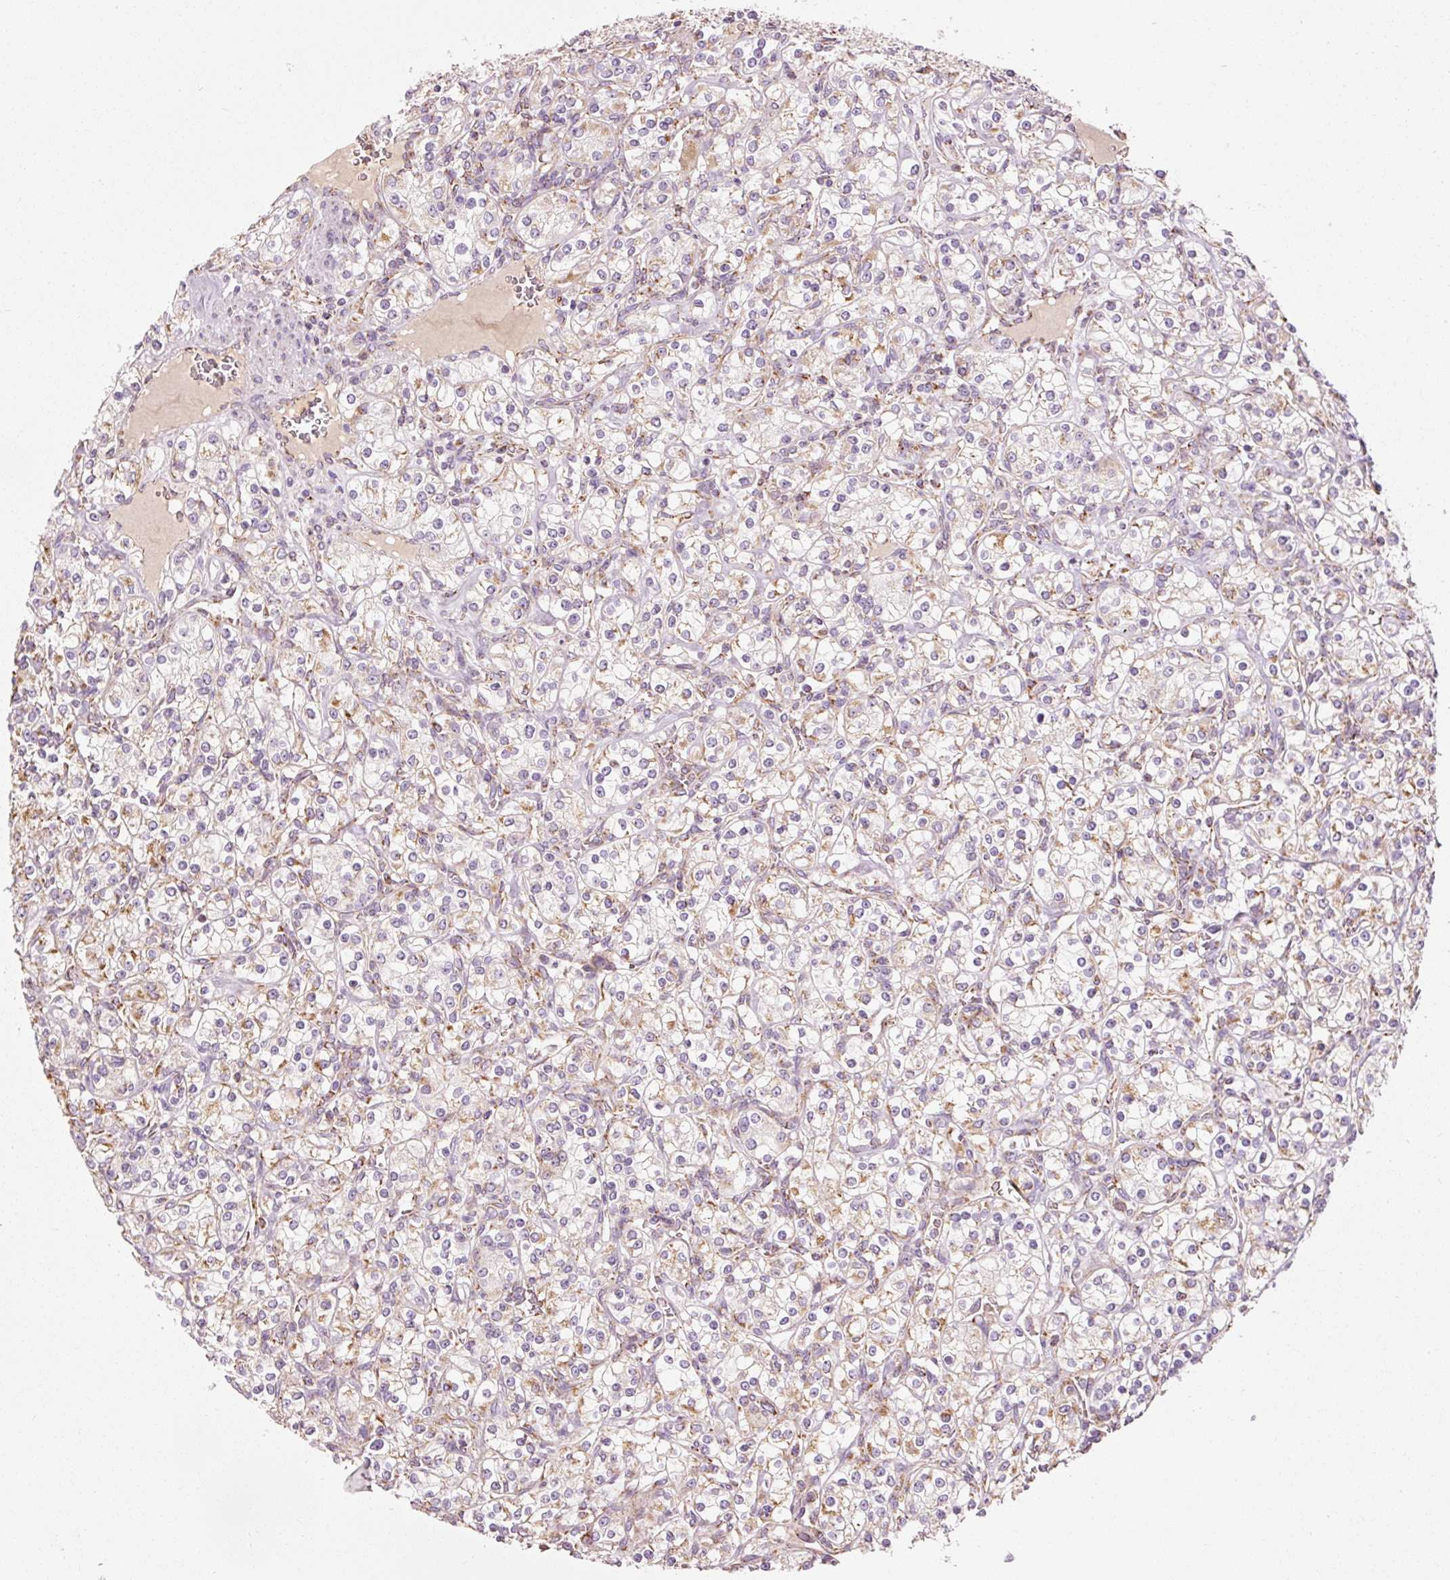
{"staining": {"intensity": "weak", "quantity": "25%-75%", "location": "cytoplasmic/membranous"}, "tissue": "renal cancer", "cell_type": "Tumor cells", "image_type": "cancer", "snomed": [{"axis": "morphology", "description": "Adenocarcinoma, NOS"}, {"axis": "topography", "description": "Kidney"}], "caption": "Immunohistochemical staining of renal adenocarcinoma demonstrates low levels of weak cytoplasmic/membranous positivity in about 25%-75% of tumor cells.", "gene": "NDUFB4", "patient": {"sex": "male", "age": 77}}